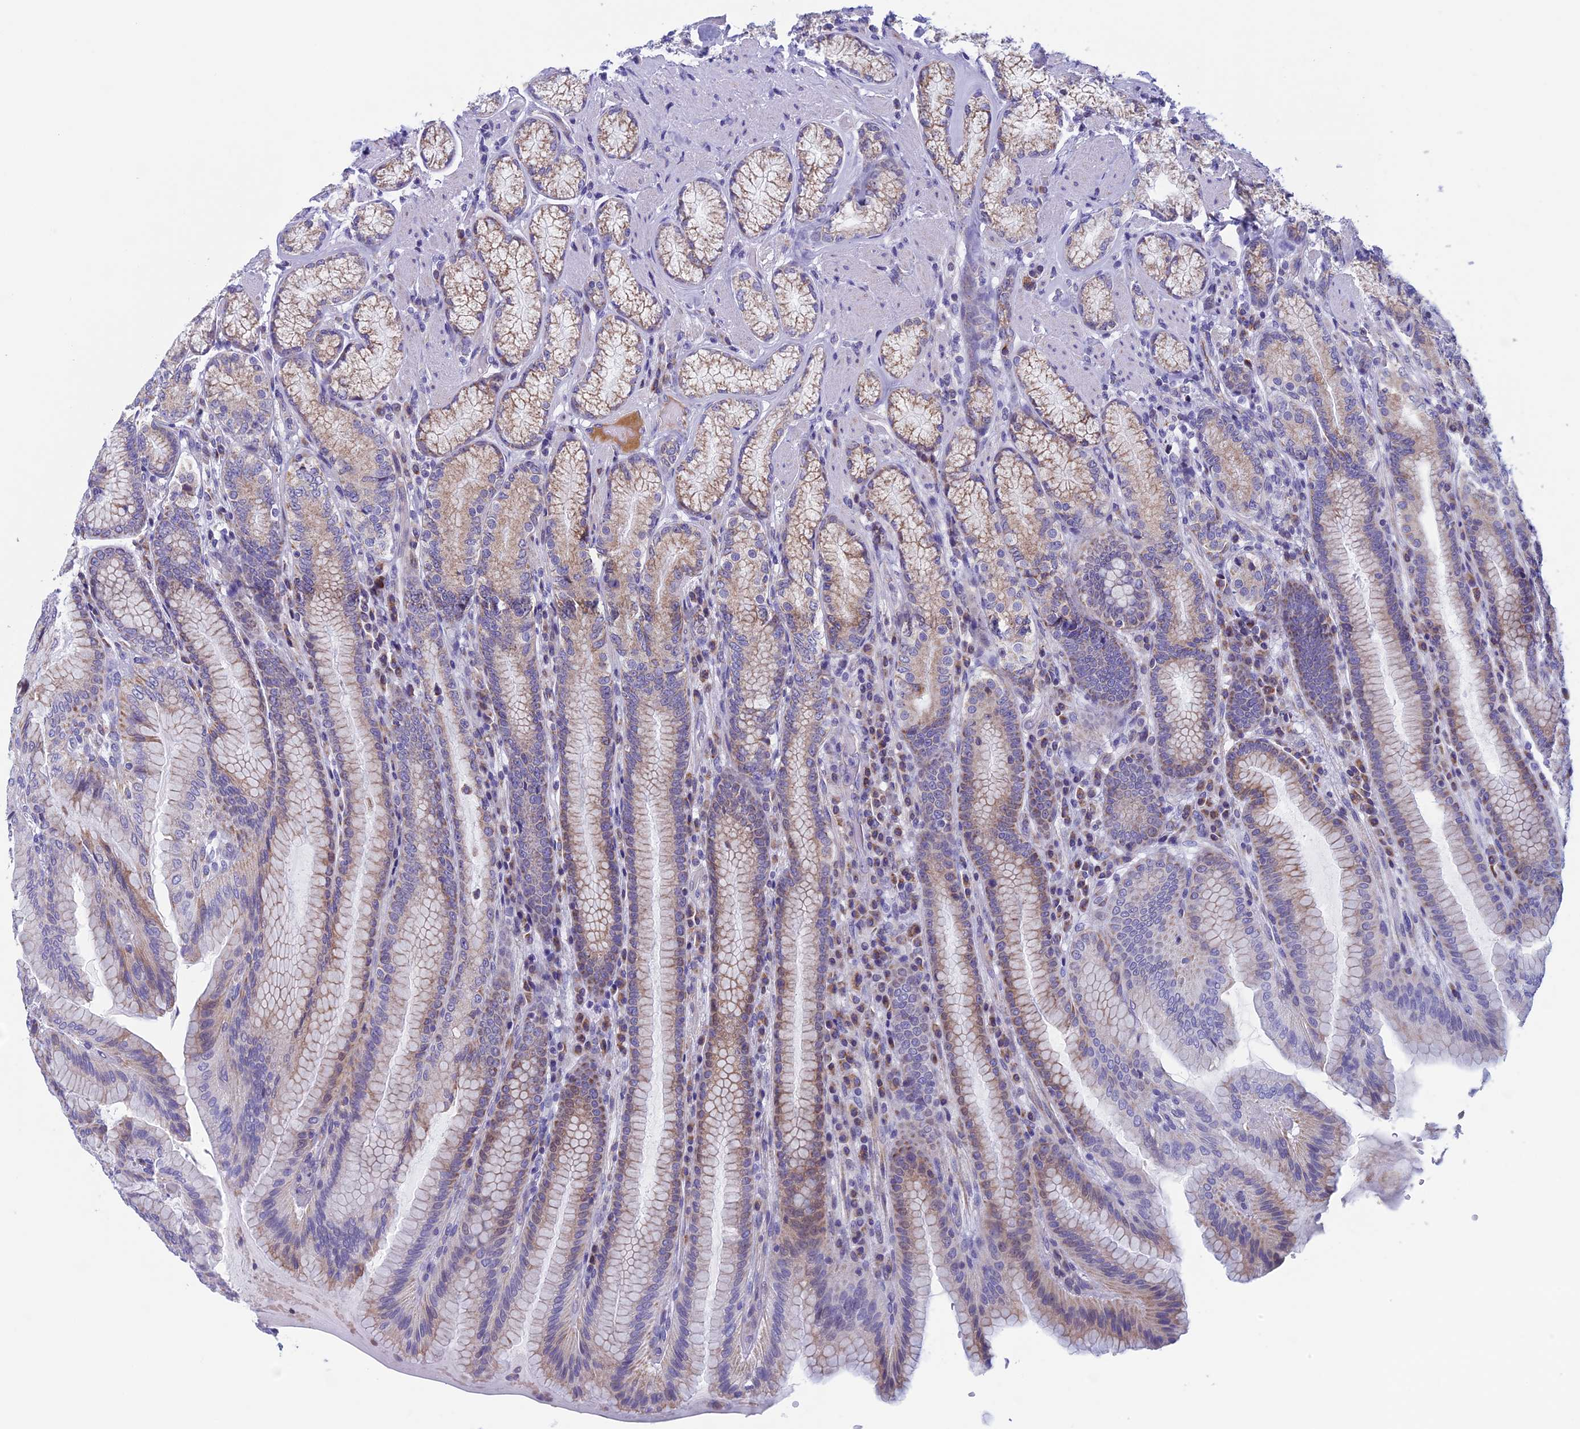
{"staining": {"intensity": "strong", "quantity": "25%-75%", "location": "cytoplasmic/membranous"}, "tissue": "stomach", "cell_type": "Glandular cells", "image_type": "normal", "snomed": [{"axis": "morphology", "description": "Normal tissue, NOS"}, {"axis": "topography", "description": "Stomach, upper"}, {"axis": "topography", "description": "Stomach, lower"}], "caption": "DAB immunohistochemical staining of unremarkable stomach demonstrates strong cytoplasmic/membranous protein staining in about 25%-75% of glandular cells.", "gene": "NDUFB9", "patient": {"sex": "female", "age": 76}}